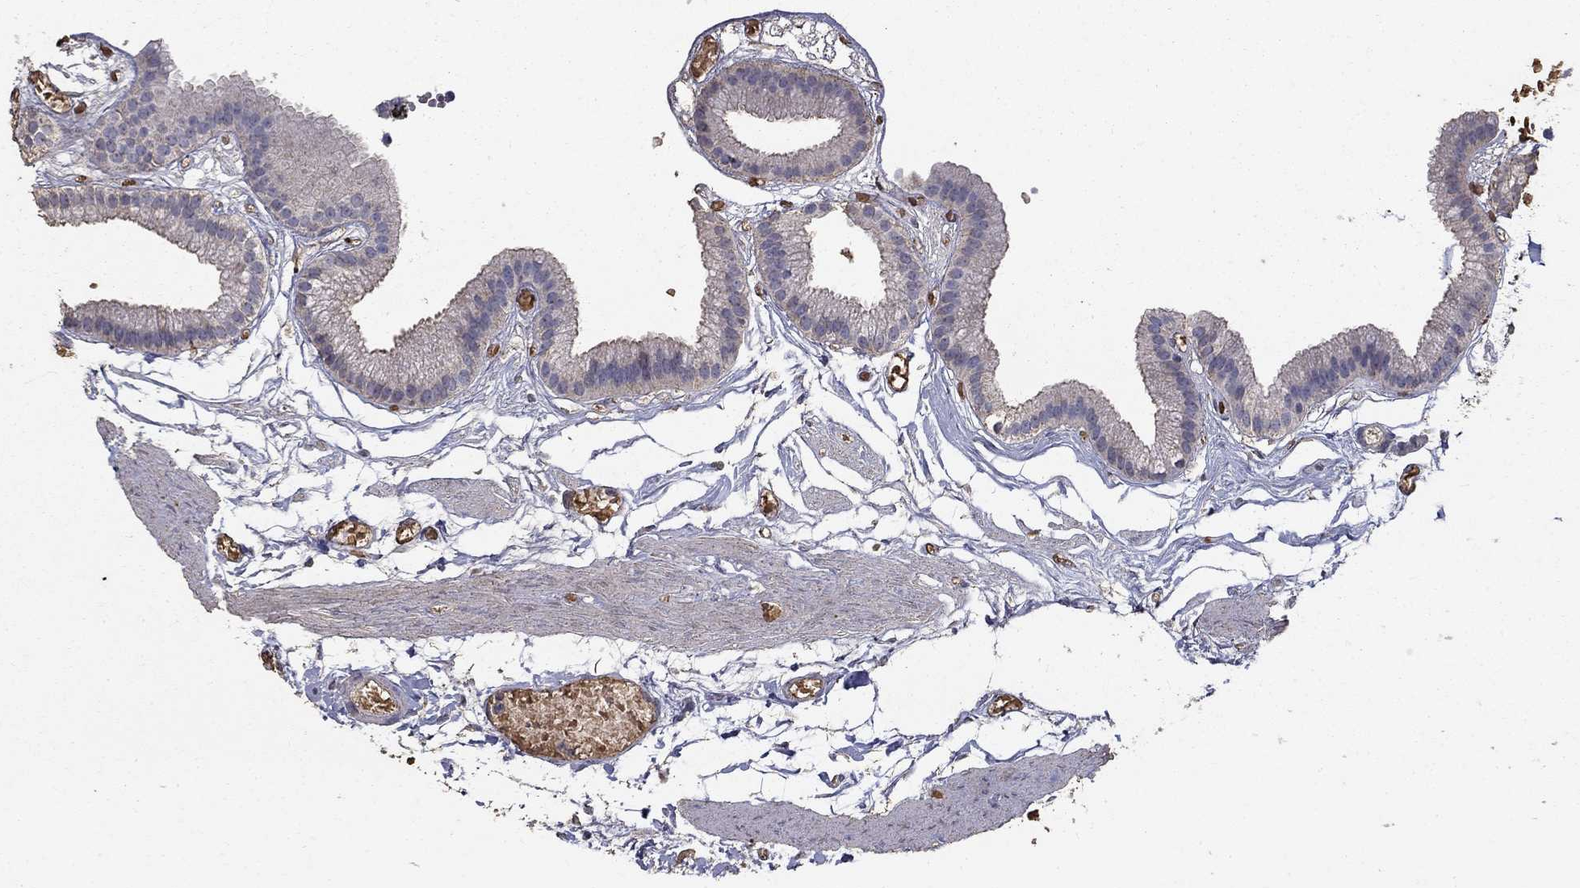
{"staining": {"intensity": "negative", "quantity": "none", "location": "none"}, "tissue": "gallbladder", "cell_type": "Glandular cells", "image_type": "normal", "snomed": [{"axis": "morphology", "description": "Normal tissue, NOS"}, {"axis": "topography", "description": "Gallbladder"}], "caption": "DAB (3,3'-diaminobenzidine) immunohistochemical staining of unremarkable human gallbladder displays no significant staining in glandular cells. (DAB (3,3'-diaminobenzidine) IHC, high magnification).", "gene": "MPP2", "patient": {"sex": "female", "age": 45}}